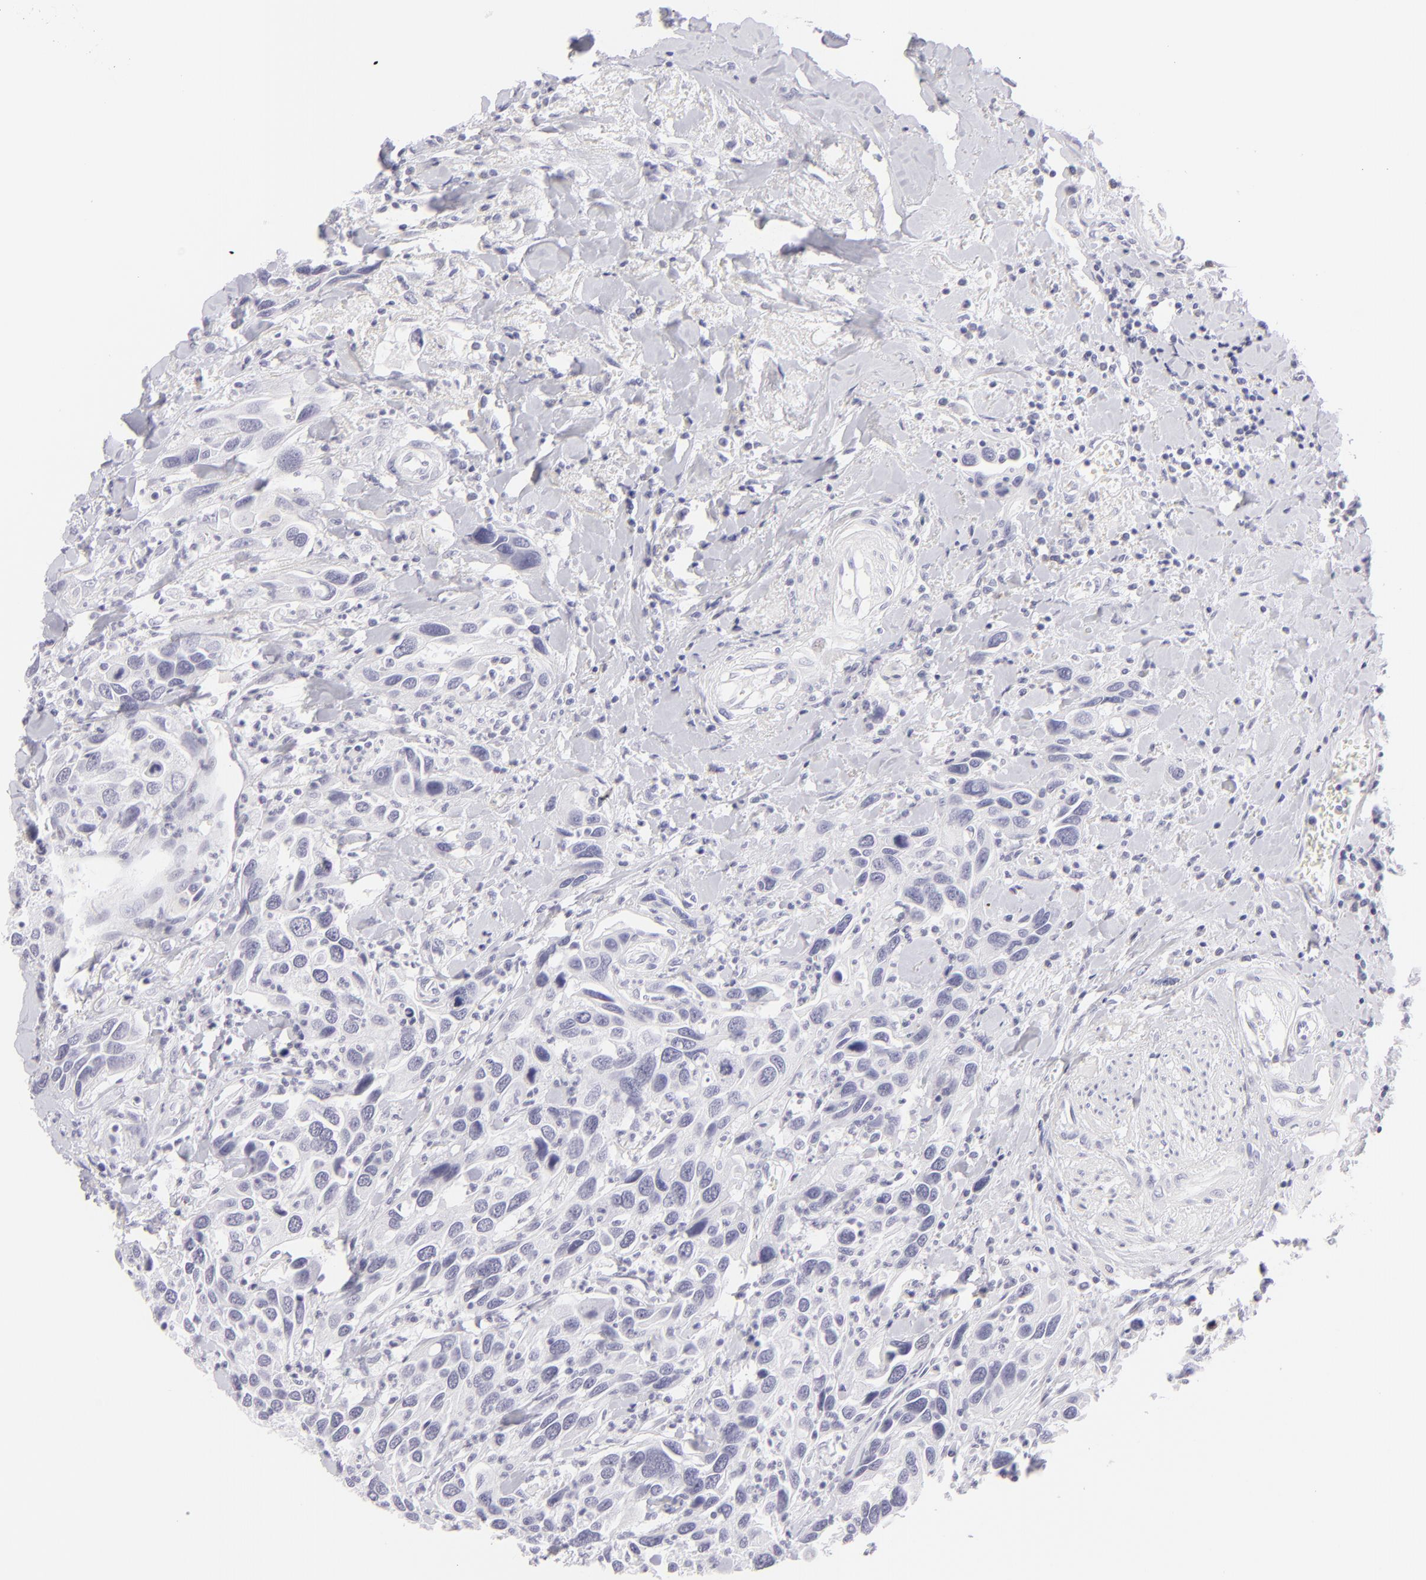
{"staining": {"intensity": "negative", "quantity": "none", "location": "none"}, "tissue": "urothelial cancer", "cell_type": "Tumor cells", "image_type": "cancer", "snomed": [{"axis": "morphology", "description": "Urothelial carcinoma, High grade"}, {"axis": "topography", "description": "Urinary bladder"}], "caption": "Tumor cells show no significant protein staining in urothelial carcinoma (high-grade).", "gene": "FCER2", "patient": {"sex": "male", "age": 66}}